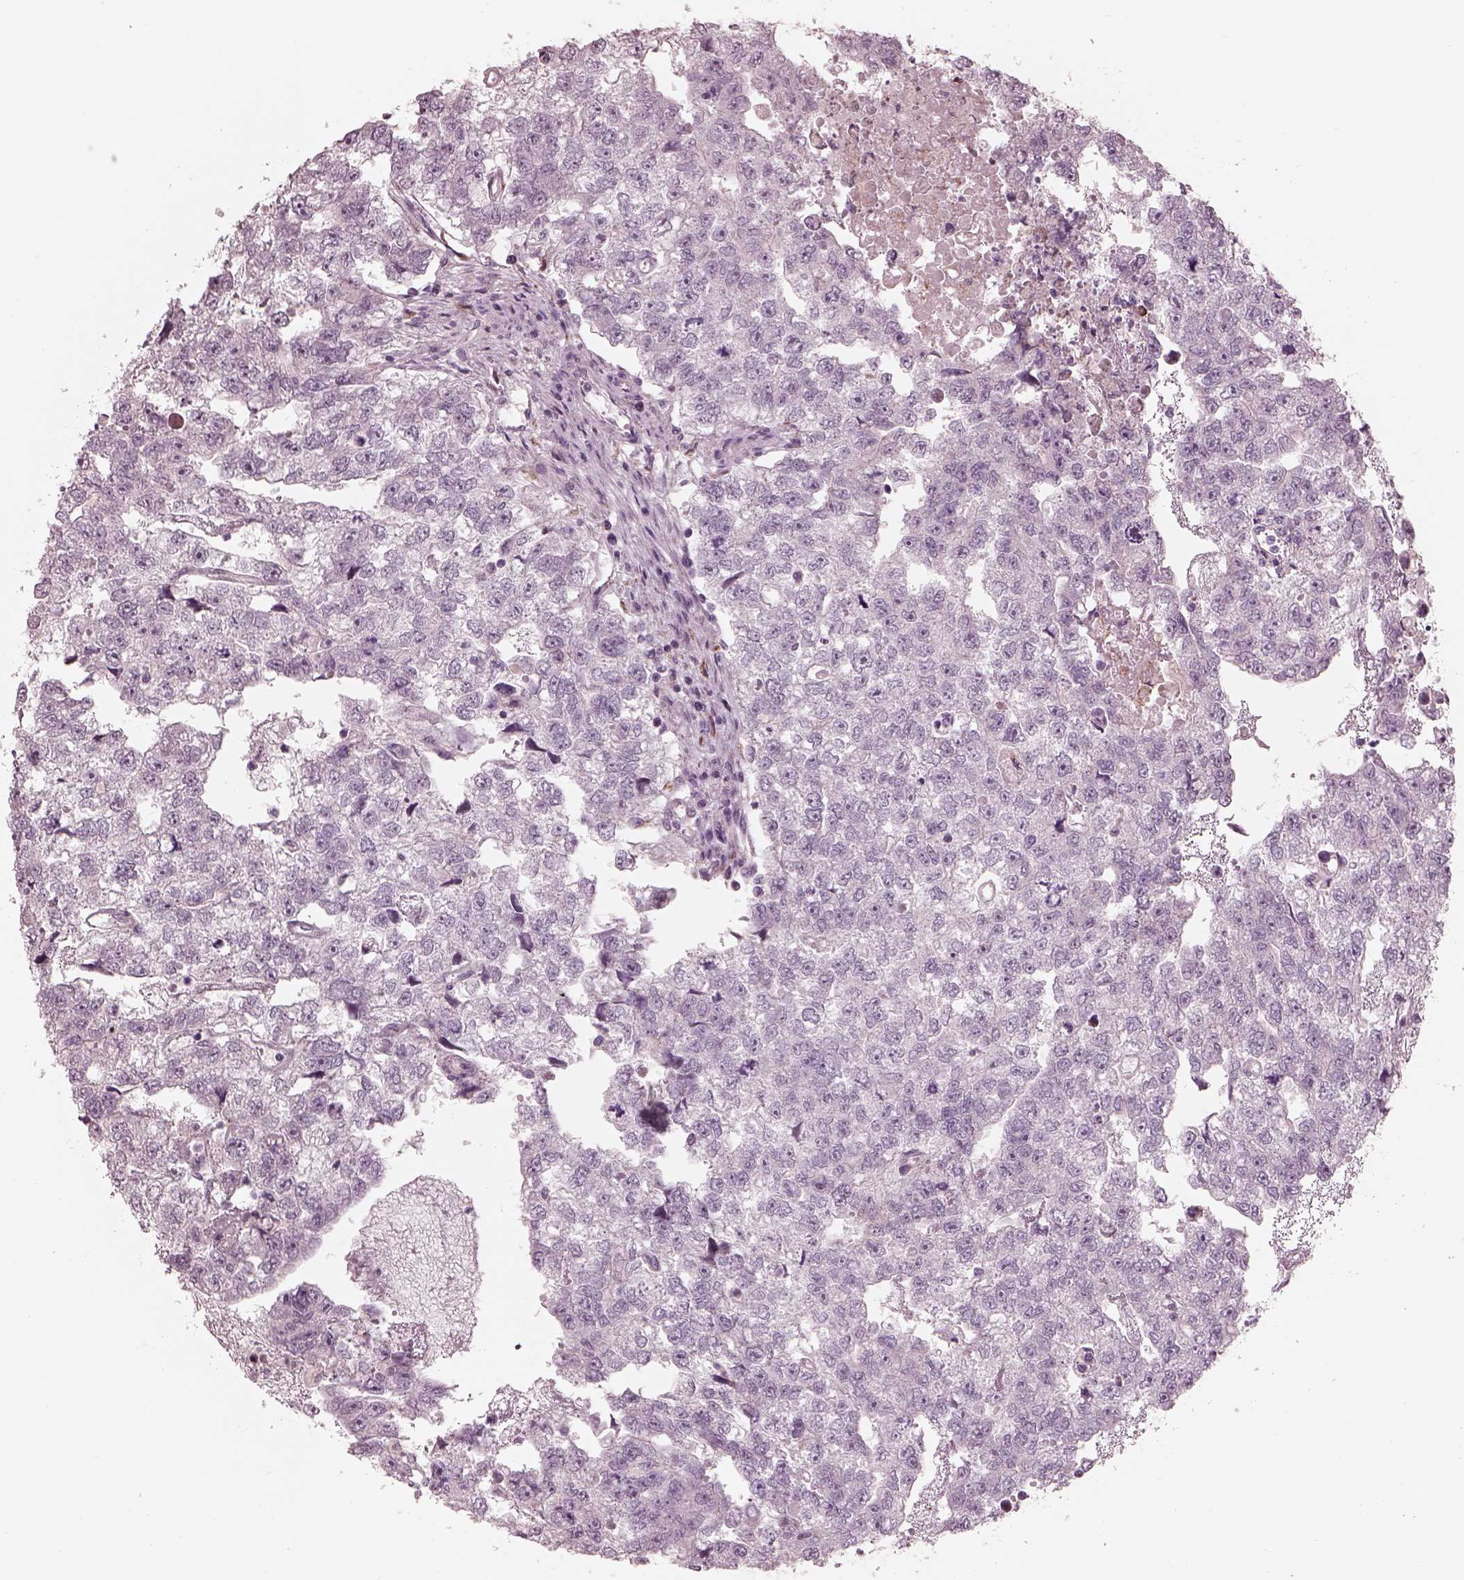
{"staining": {"intensity": "negative", "quantity": "none", "location": "none"}, "tissue": "testis cancer", "cell_type": "Tumor cells", "image_type": "cancer", "snomed": [{"axis": "morphology", "description": "Carcinoma, Embryonal, NOS"}, {"axis": "morphology", "description": "Teratoma, malignant, NOS"}, {"axis": "topography", "description": "Testis"}], "caption": "The micrograph exhibits no staining of tumor cells in testis malignant teratoma.", "gene": "CADM2", "patient": {"sex": "male", "age": 44}}